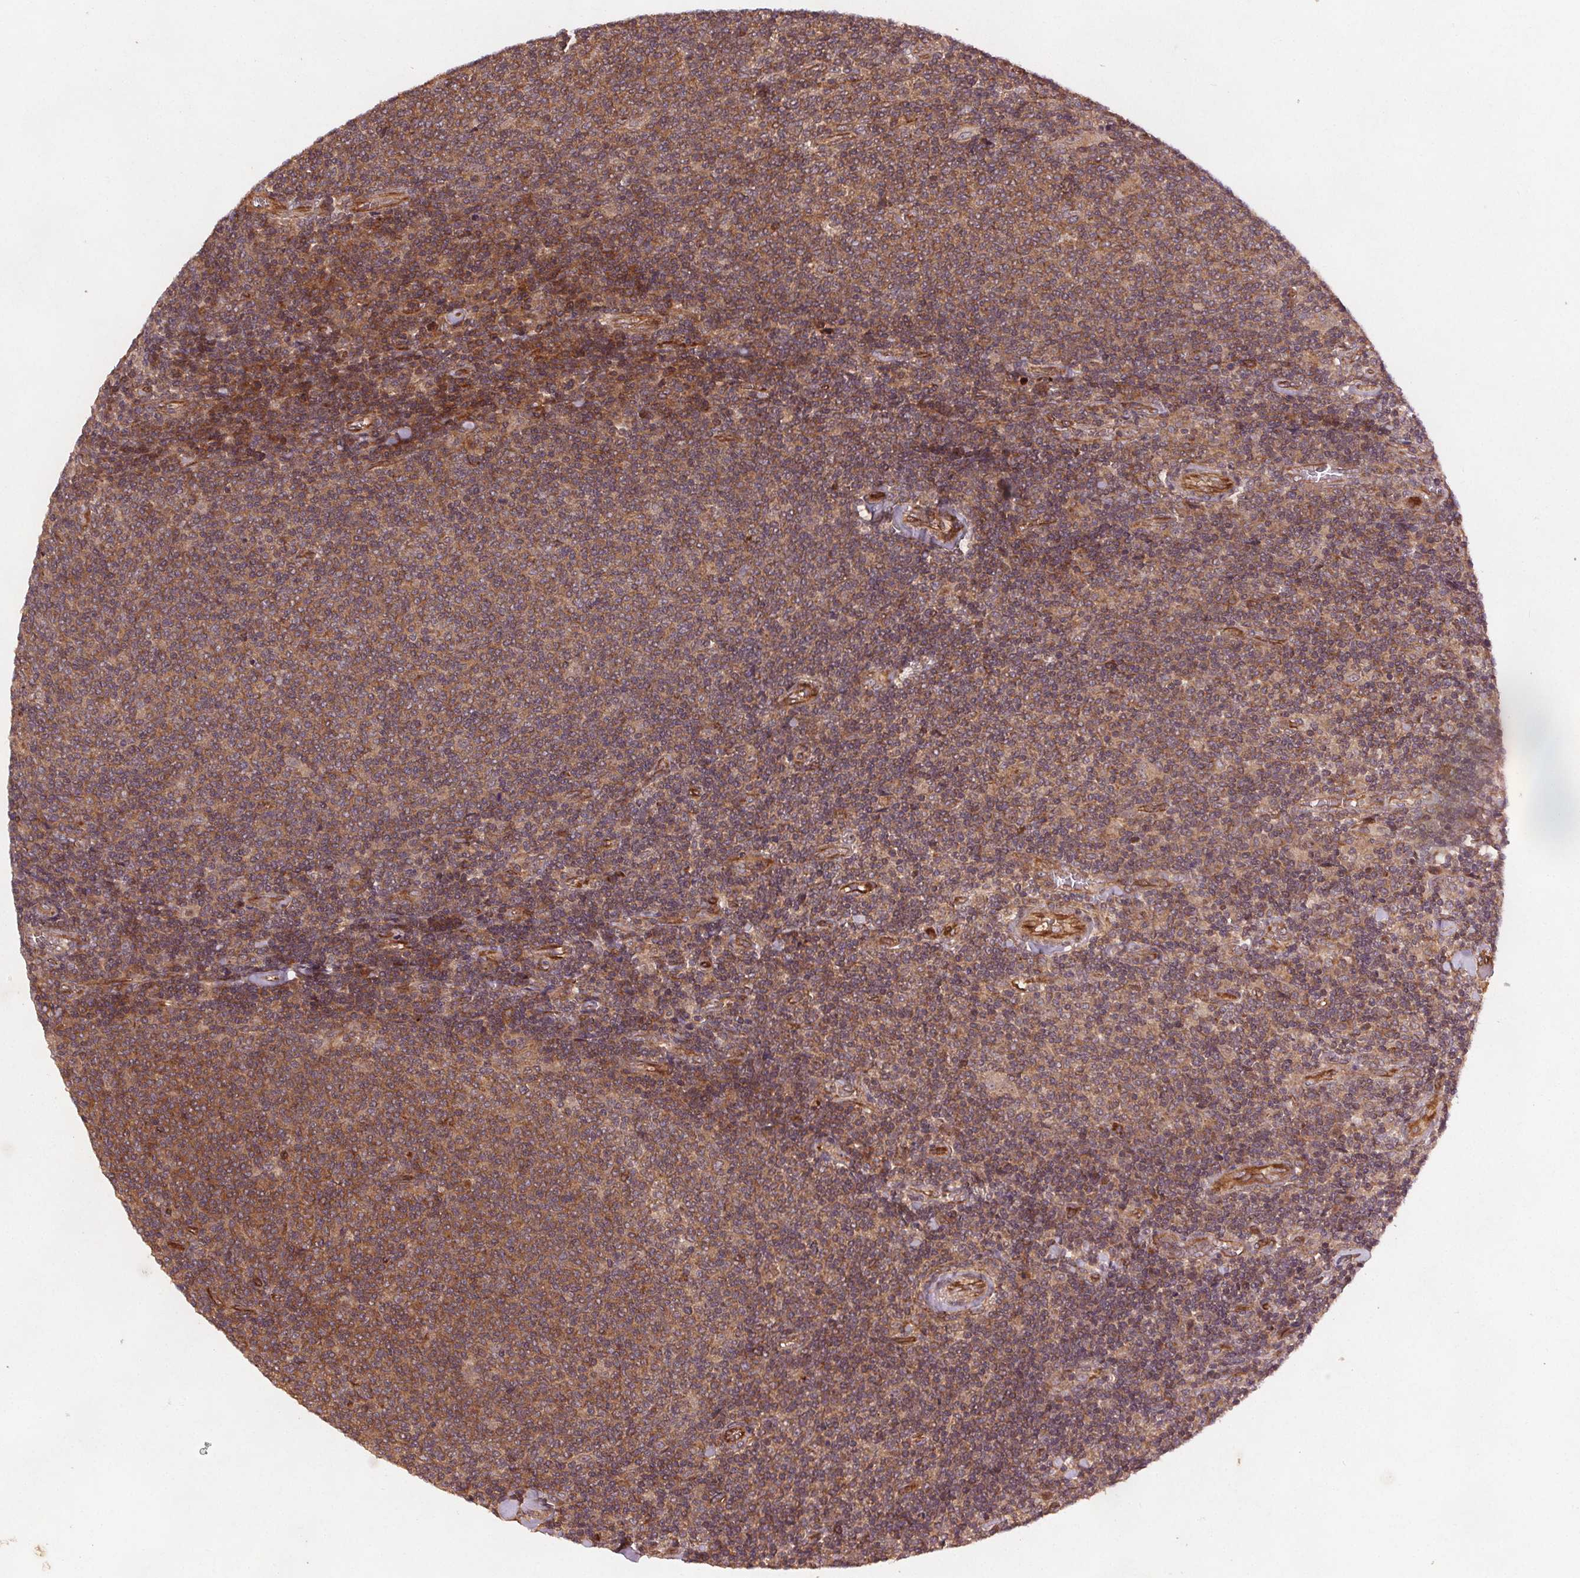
{"staining": {"intensity": "moderate", "quantity": ">75%", "location": "cytoplasmic/membranous"}, "tissue": "lymphoma", "cell_type": "Tumor cells", "image_type": "cancer", "snomed": [{"axis": "morphology", "description": "Malignant lymphoma, non-Hodgkin's type, Low grade"}, {"axis": "topography", "description": "Lymph node"}], "caption": "Tumor cells exhibit moderate cytoplasmic/membranous positivity in about >75% of cells in lymphoma.", "gene": "SEC14L2", "patient": {"sex": "male", "age": 52}}